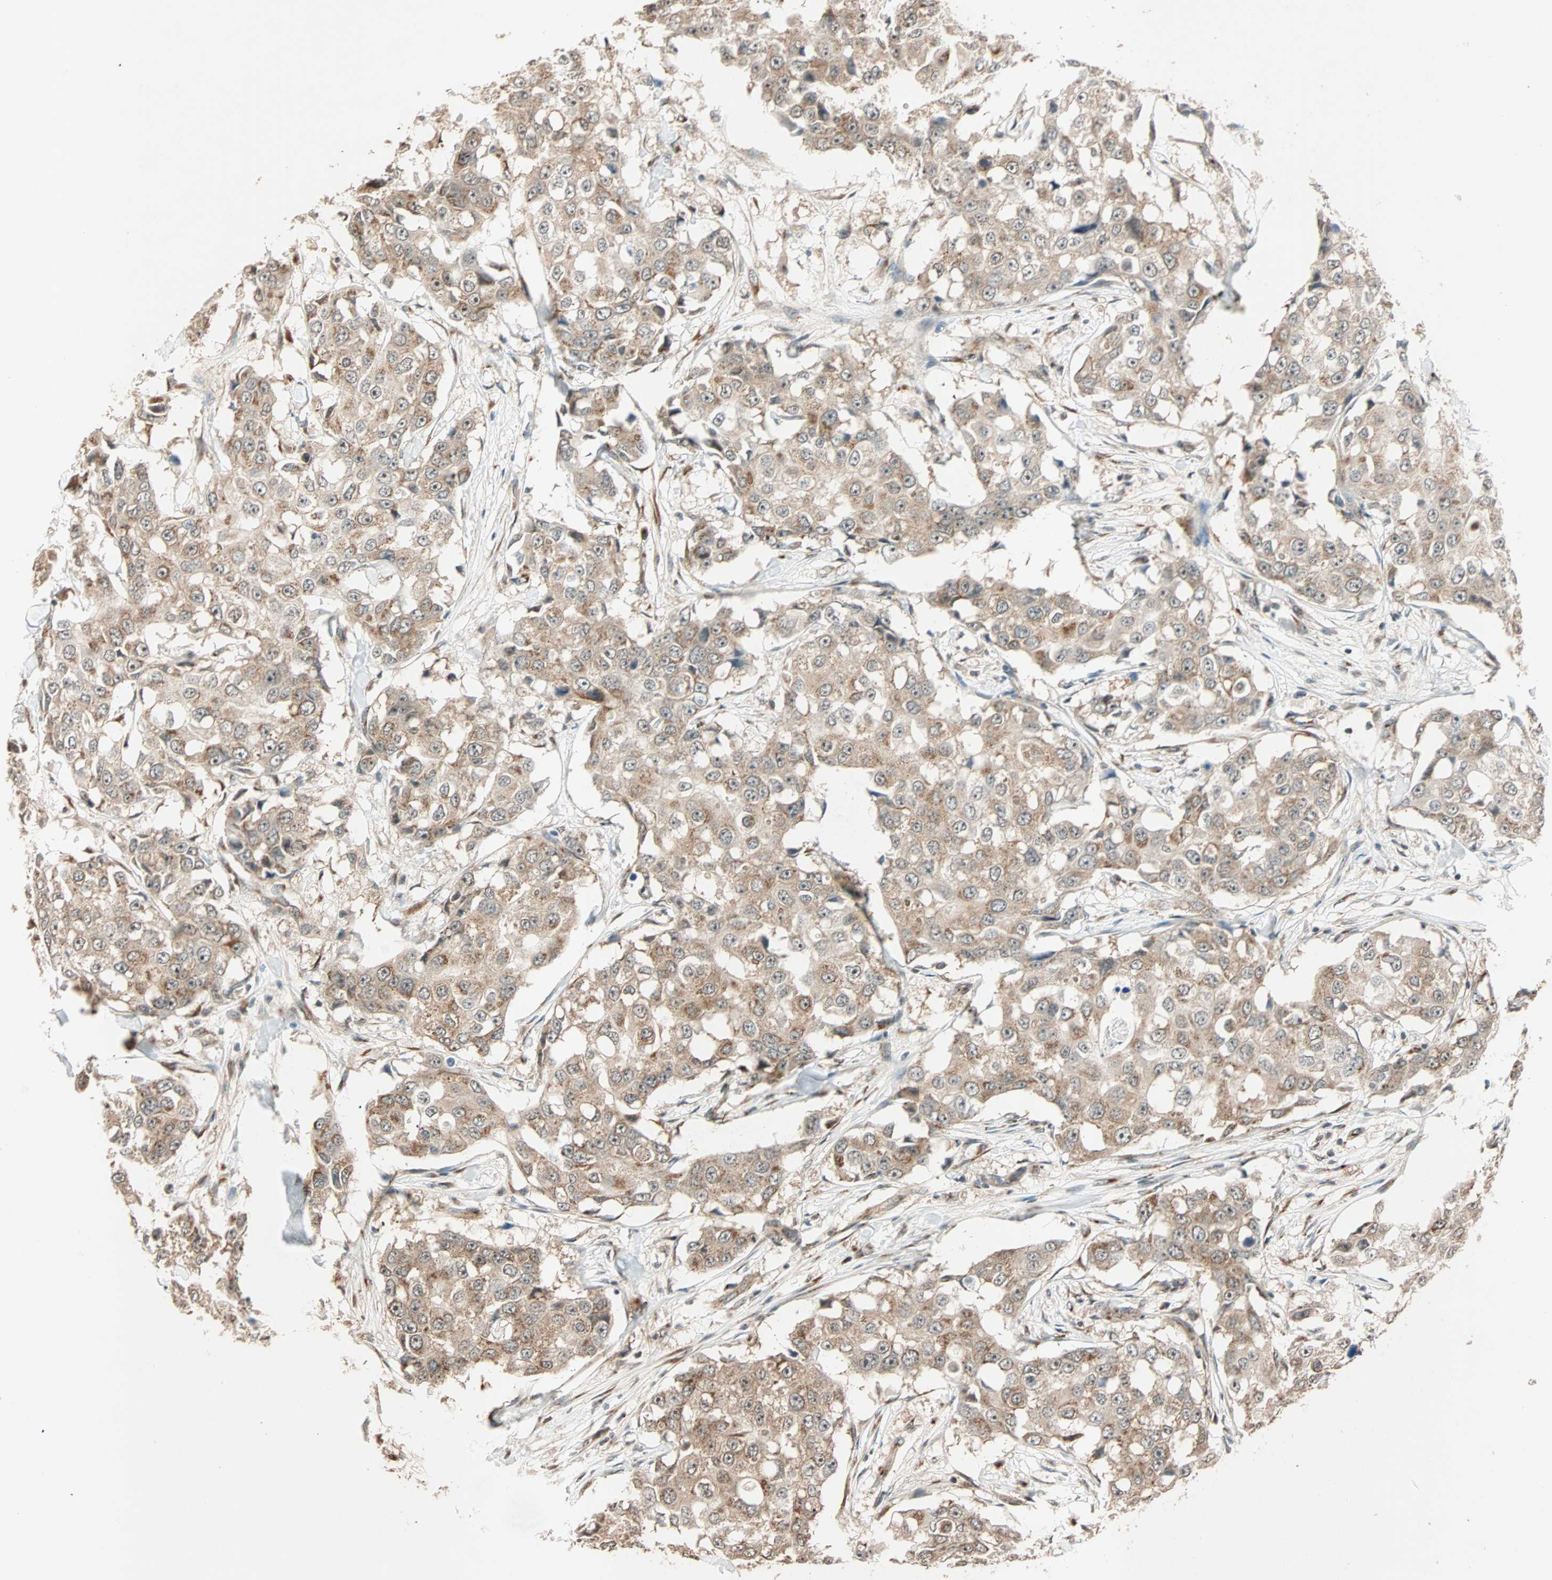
{"staining": {"intensity": "weak", "quantity": ">75%", "location": "cytoplasmic/membranous"}, "tissue": "breast cancer", "cell_type": "Tumor cells", "image_type": "cancer", "snomed": [{"axis": "morphology", "description": "Duct carcinoma"}, {"axis": "topography", "description": "Breast"}], "caption": "Human breast cancer (intraductal carcinoma) stained for a protein (brown) shows weak cytoplasmic/membranous positive positivity in approximately >75% of tumor cells.", "gene": "PRDM2", "patient": {"sex": "female", "age": 27}}